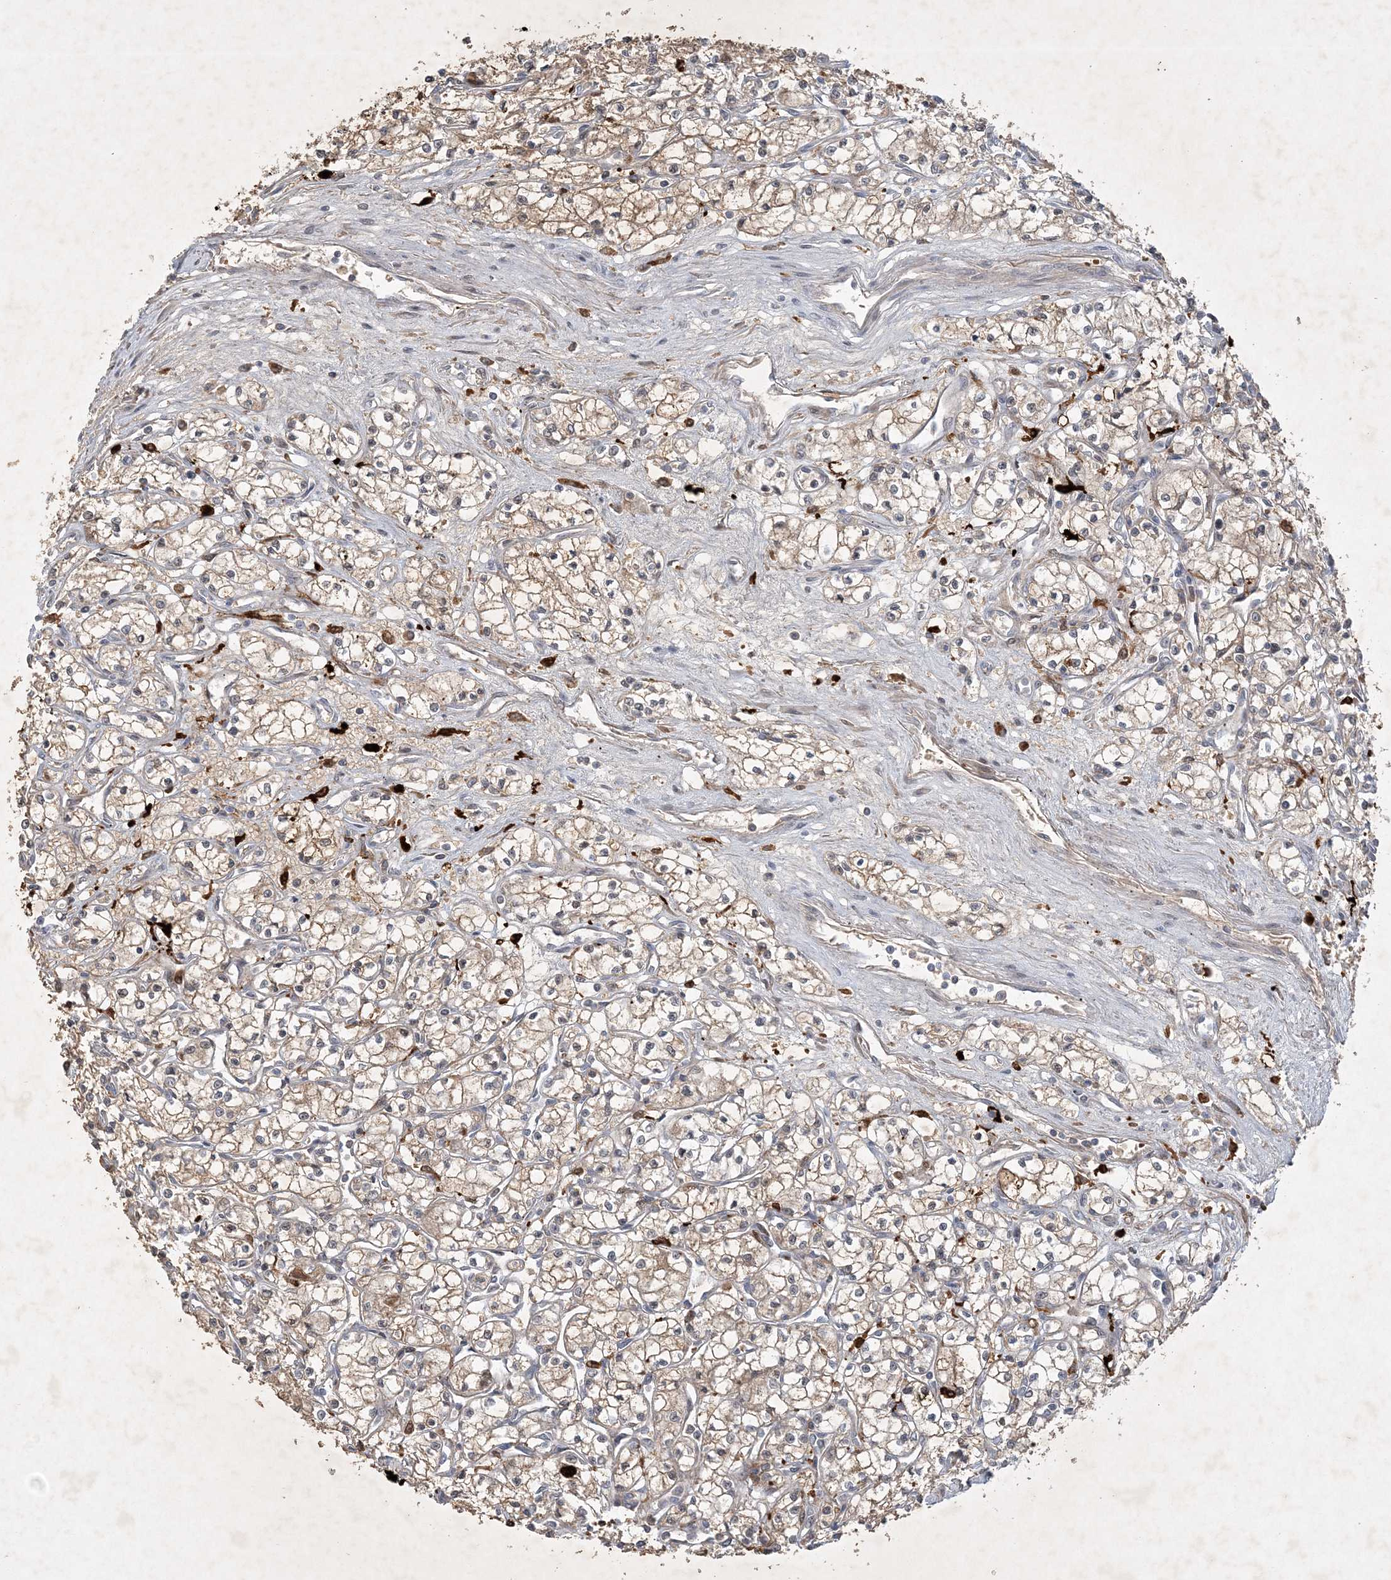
{"staining": {"intensity": "weak", "quantity": ">75%", "location": "cytoplasmic/membranous"}, "tissue": "renal cancer", "cell_type": "Tumor cells", "image_type": "cancer", "snomed": [{"axis": "morphology", "description": "Adenocarcinoma, NOS"}, {"axis": "topography", "description": "Kidney"}], "caption": "Renal cancer (adenocarcinoma) tissue exhibits weak cytoplasmic/membranous positivity in approximately >75% of tumor cells", "gene": "THG1L", "patient": {"sex": "male", "age": 59}}